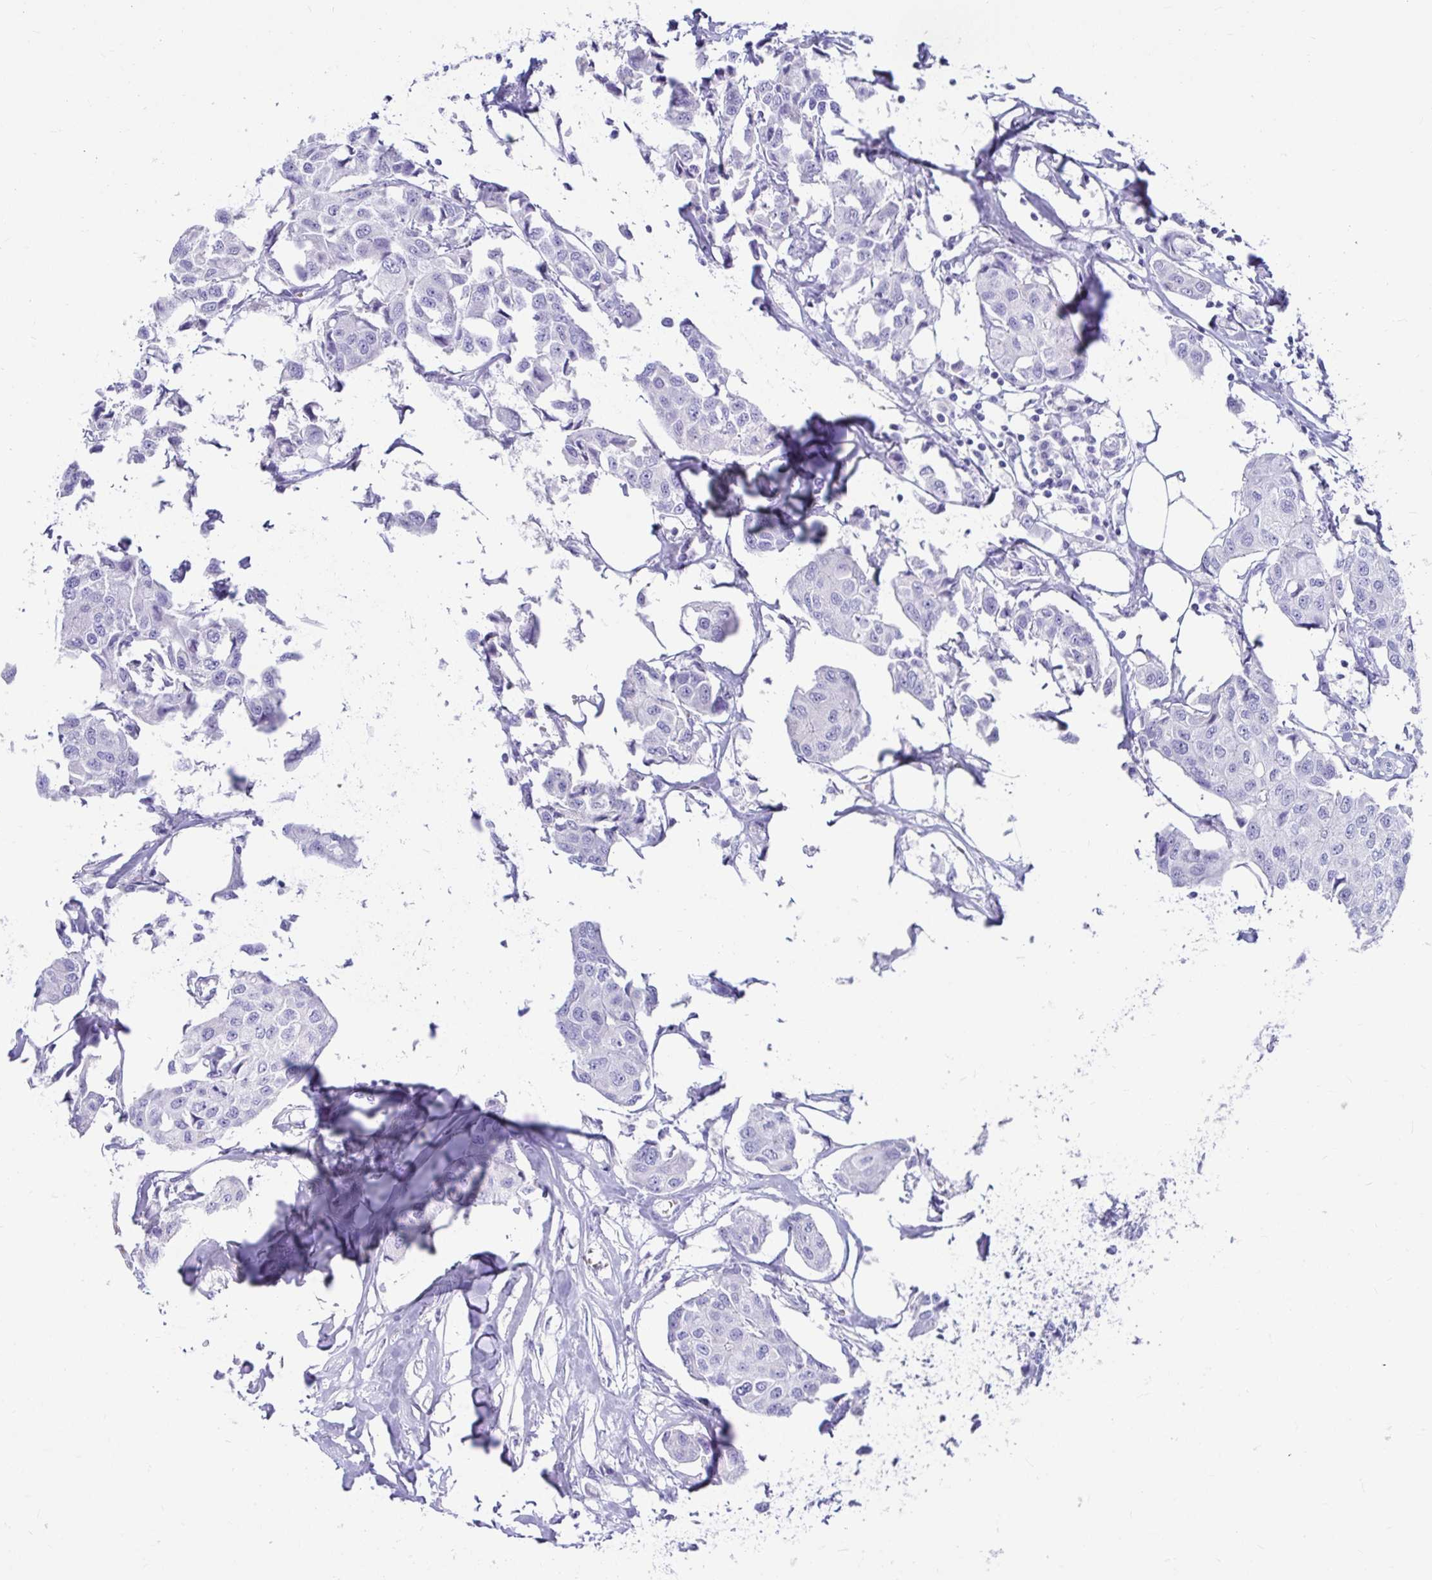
{"staining": {"intensity": "negative", "quantity": "none", "location": "none"}, "tissue": "breast cancer", "cell_type": "Tumor cells", "image_type": "cancer", "snomed": [{"axis": "morphology", "description": "Duct carcinoma"}, {"axis": "topography", "description": "Breast"}, {"axis": "topography", "description": "Lymph node"}], "caption": "Immunohistochemistry (IHC) of human infiltrating ductal carcinoma (breast) displays no staining in tumor cells.", "gene": "ZPBP2", "patient": {"sex": "female", "age": 80}}